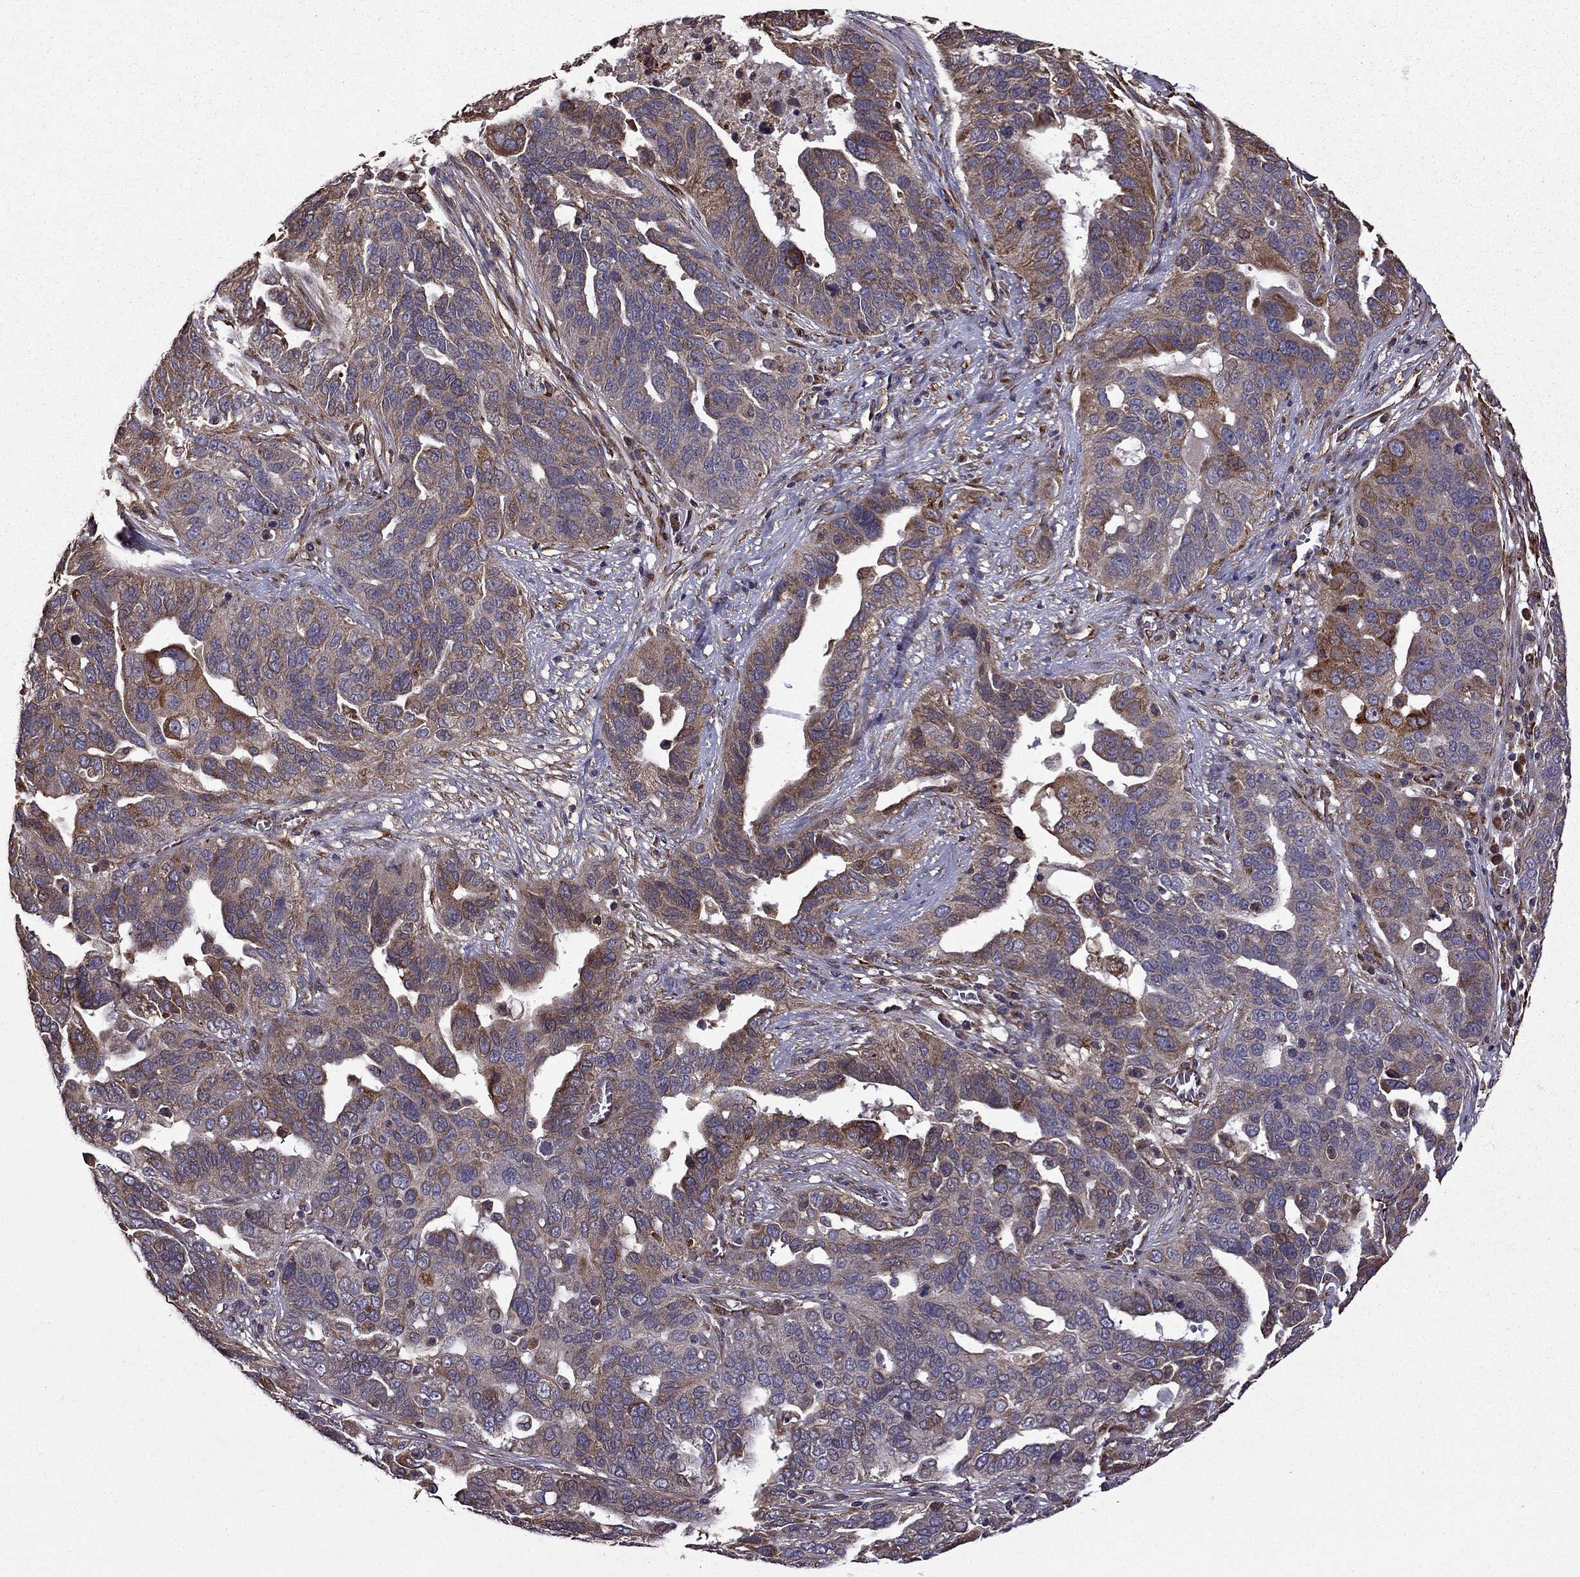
{"staining": {"intensity": "moderate", "quantity": ">75%", "location": "cytoplasmic/membranous"}, "tissue": "ovarian cancer", "cell_type": "Tumor cells", "image_type": "cancer", "snomed": [{"axis": "morphology", "description": "Carcinoma, endometroid"}, {"axis": "topography", "description": "Soft tissue"}, {"axis": "topography", "description": "Ovary"}], "caption": "Ovarian endometroid carcinoma stained for a protein (brown) exhibits moderate cytoplasmic/membranous positive positivity in about >75% of tumor cells.", "gene": "IKBIP", "patient": {"sex": "female", "age": 52}}